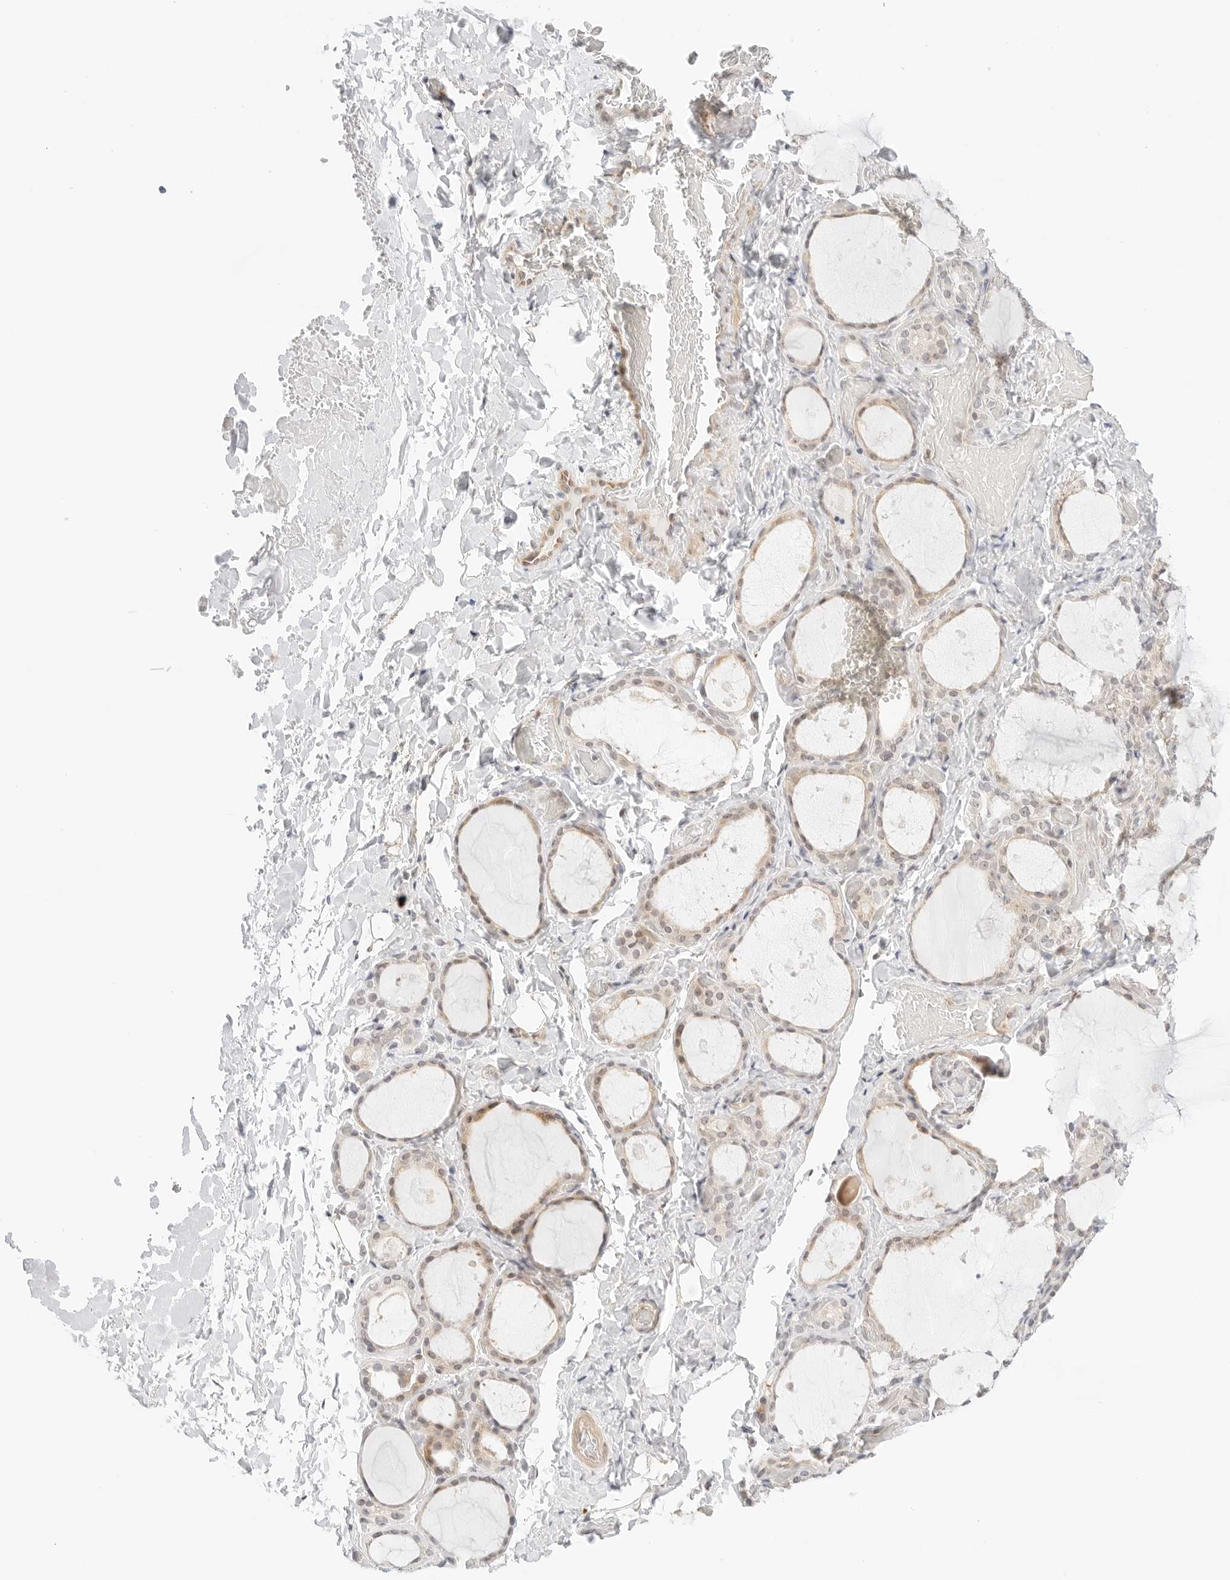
{"staining": {"intensity": "weak", "quantity": "25%-75%", "location": "nuclear"}, "tissue": "thyroid gland", "cell_type": "Glandular cells", "image_type": "normal", "snomed": [{"axis": "morphology", "description": "Normal tissue, NOS"}, {"axis": "topography", "description": "Thyroid gland"}], "caption": "Weak nuclear positivity is seen in about 25%-75% of glandular cells in normal thyroid gland.", "gene": "TEKT2", "patient": {"sex": "female", "age": 44}}